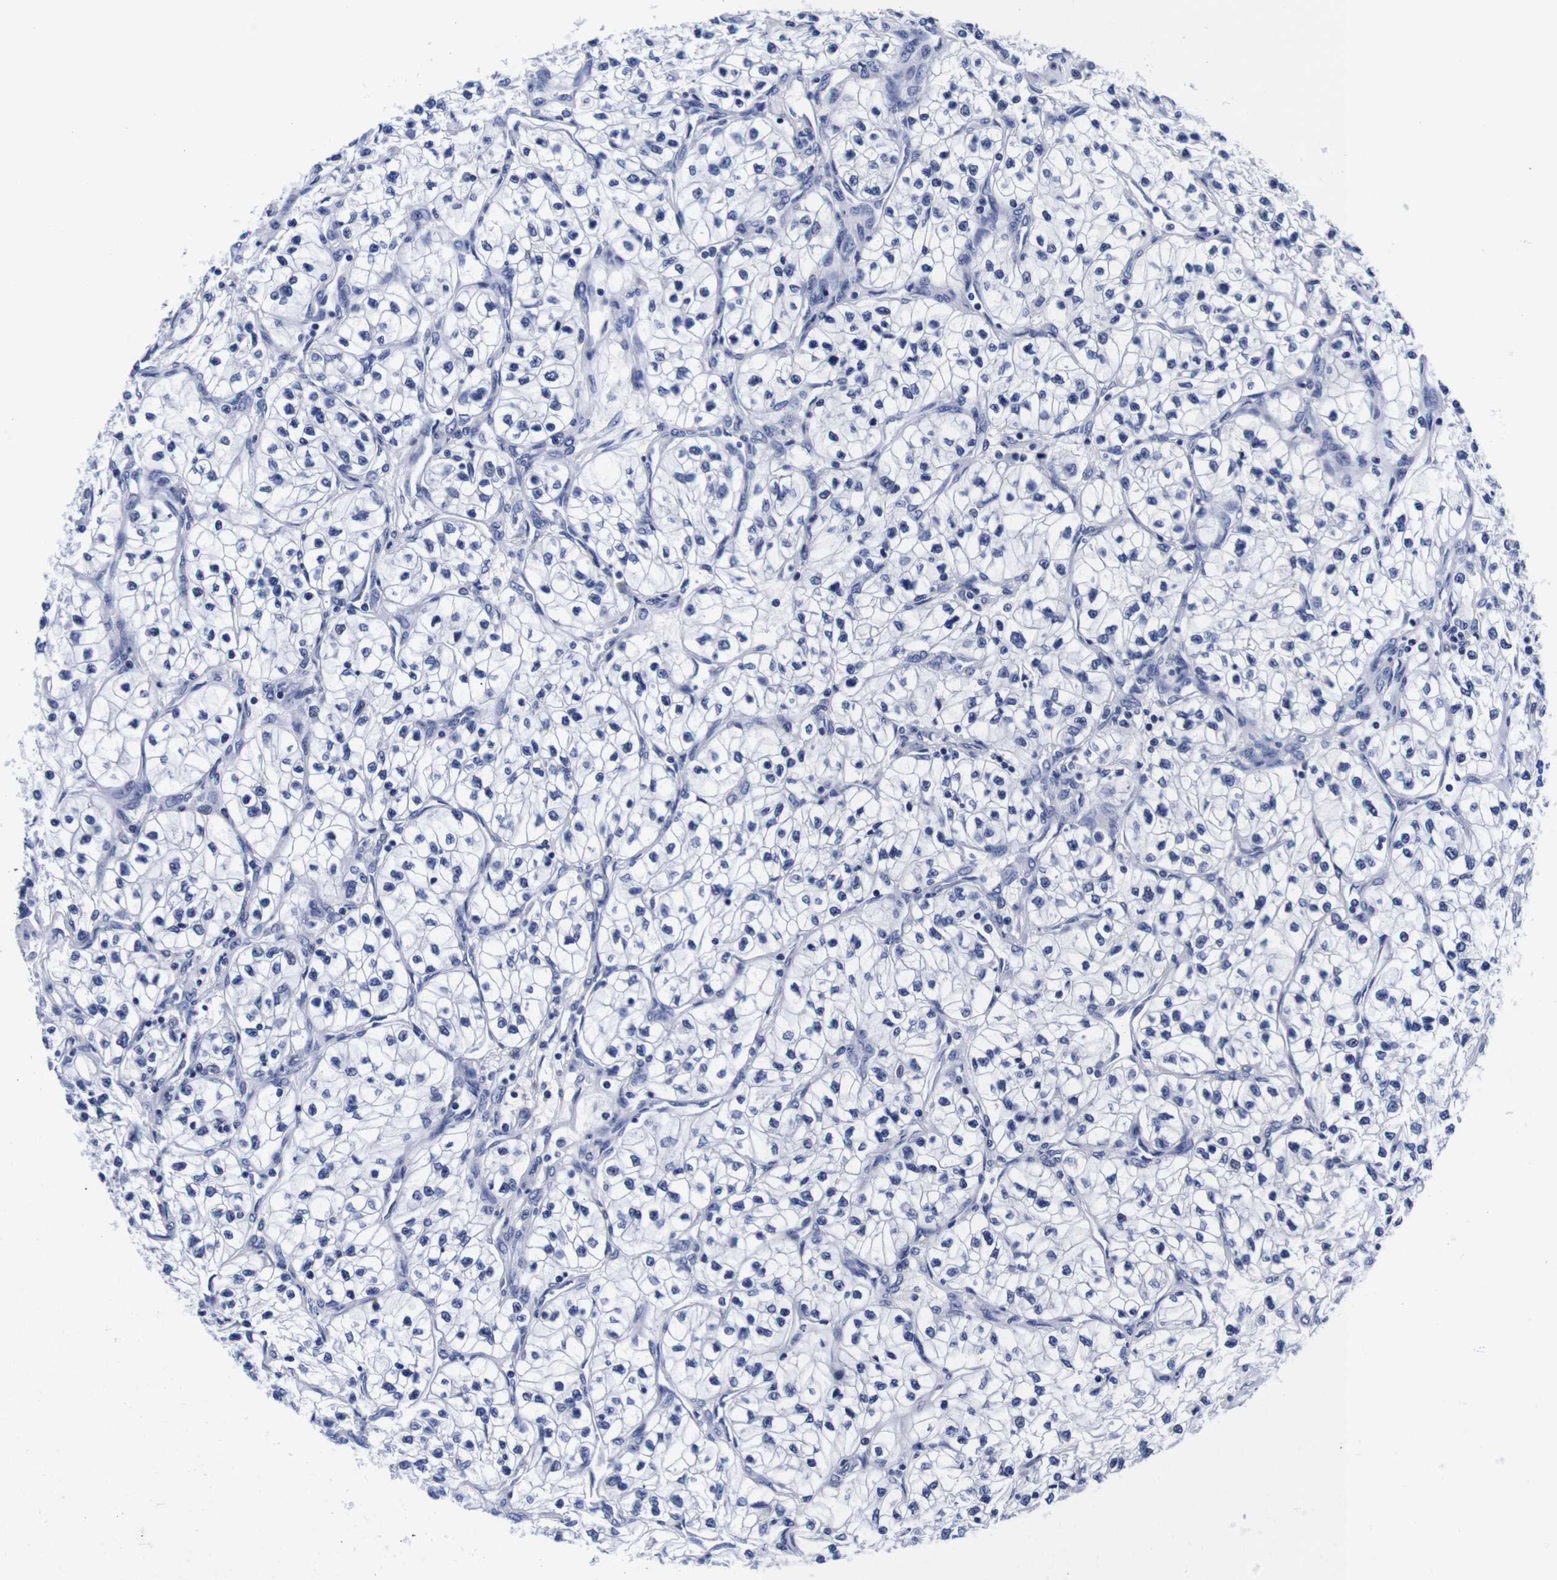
{"staining": {"intensity": "negative", "quantity": "none", "location": "none"}, "tissue": "renal cancer", "cell_type": "Tumor cells", "image_type": "cancer", "snomed": [{"axis": "morphology", "description": "Adenocarcinoma, NOS"}, {"axis": "topography", "description": "Kidney"}], "caption": "Tumor cells are negative for protein expression in human renal adenocarcinoma.", "gene": "CLEC4G", "patient": {"sex": "female", "age": 57}}